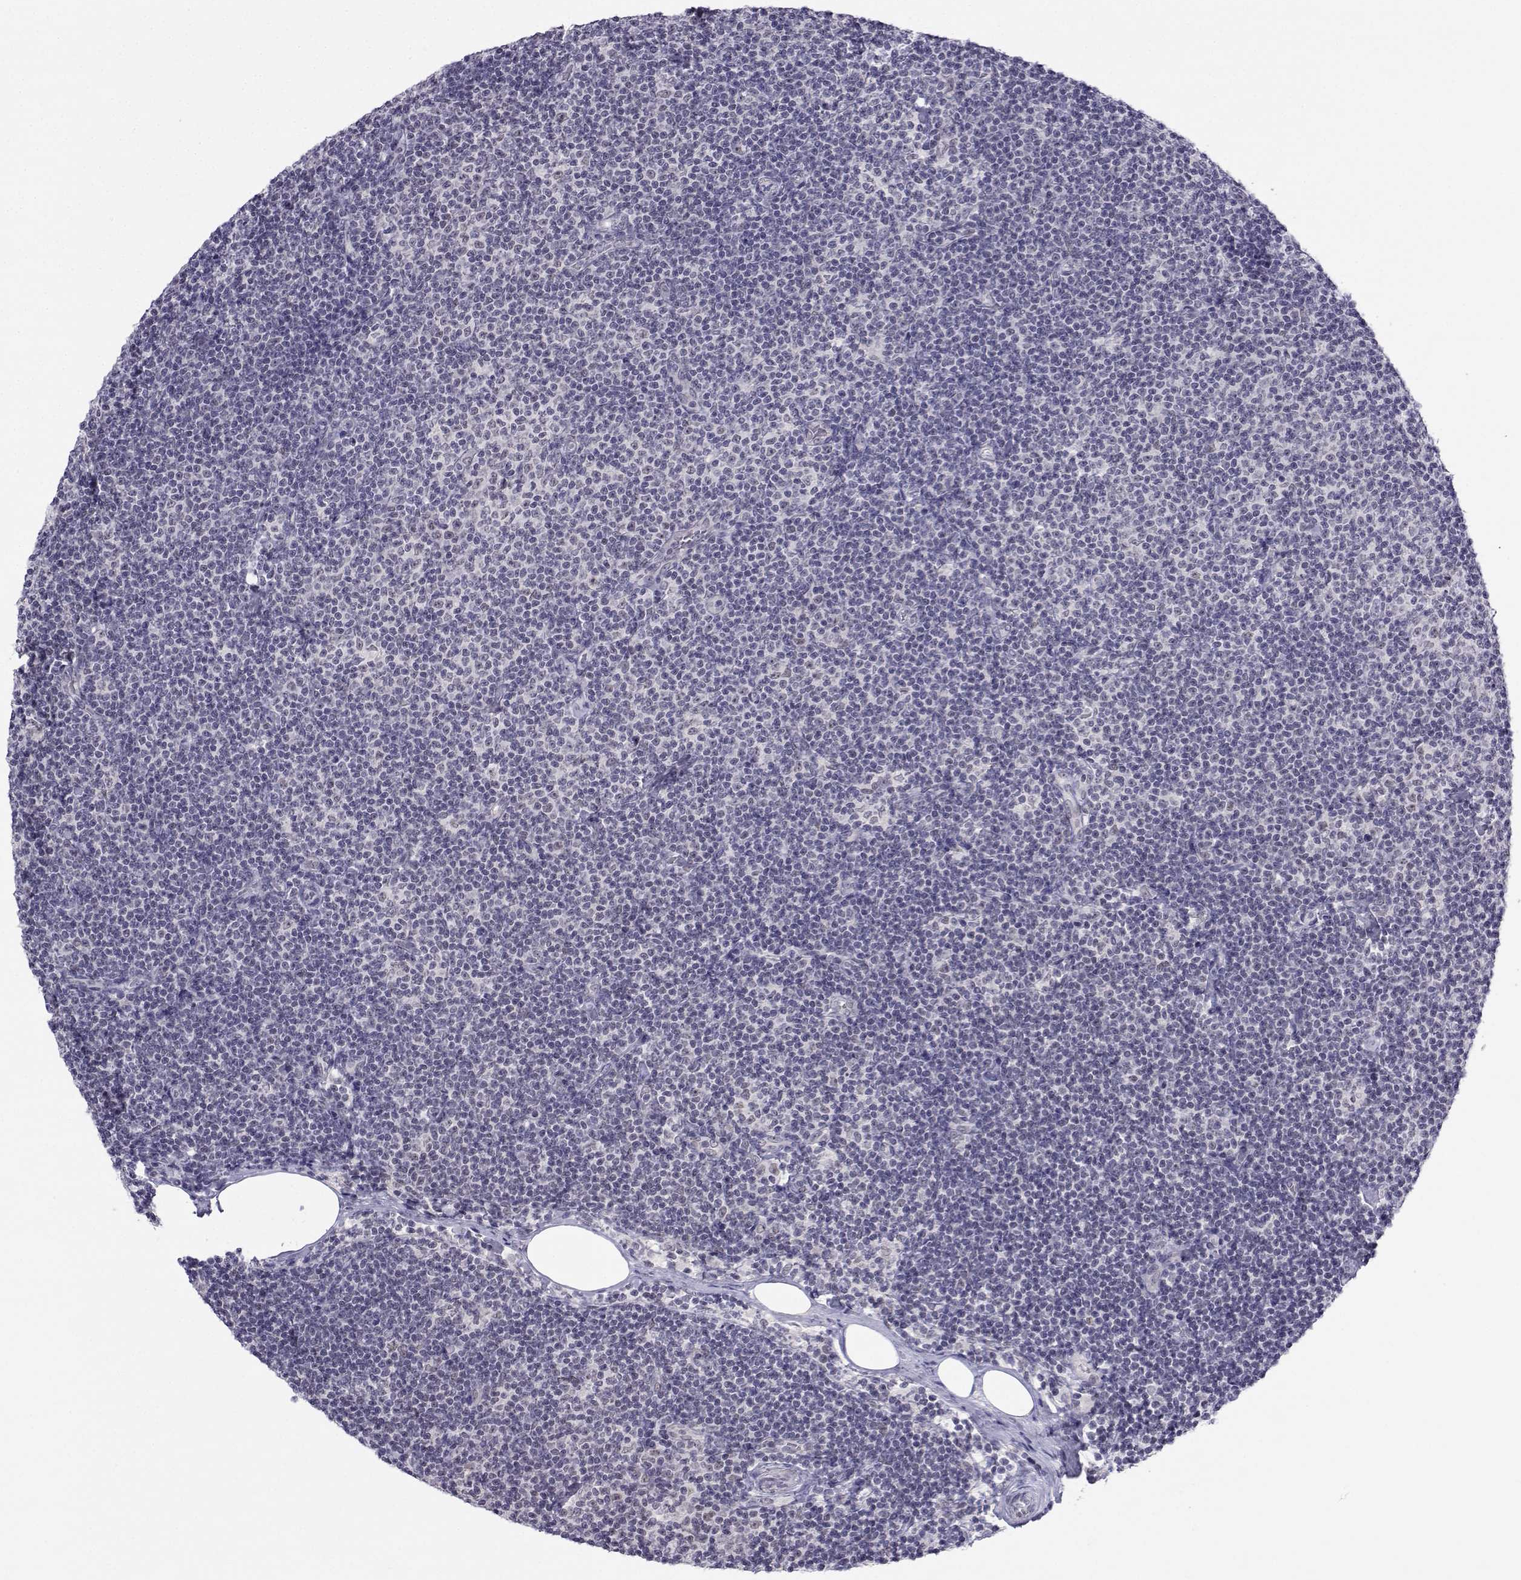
{"staining": {"intensity": "negative", "quantity": "none", "location": "none"}, "tissue": "lymphoma", "cell_type": "Tumor cells", "image_type": "cancer", "snomed": [{"axis": "morphology", "description": "Malignant lymphoma, non-Hodgkin's type, Low grade"}, {"axis": "topography", "description": "Lymph node"}], "caption": "IHC histopathology image of neoplastic tissue: human malignant lymphoma, non-Hodgkin's type (low-grade) stained with DAB (3,3'-diaminobenzidine) displays no significant protein positivity in tumor cells.", "gene": "MED26", "patient": {"sex": "male", "age": 81}}